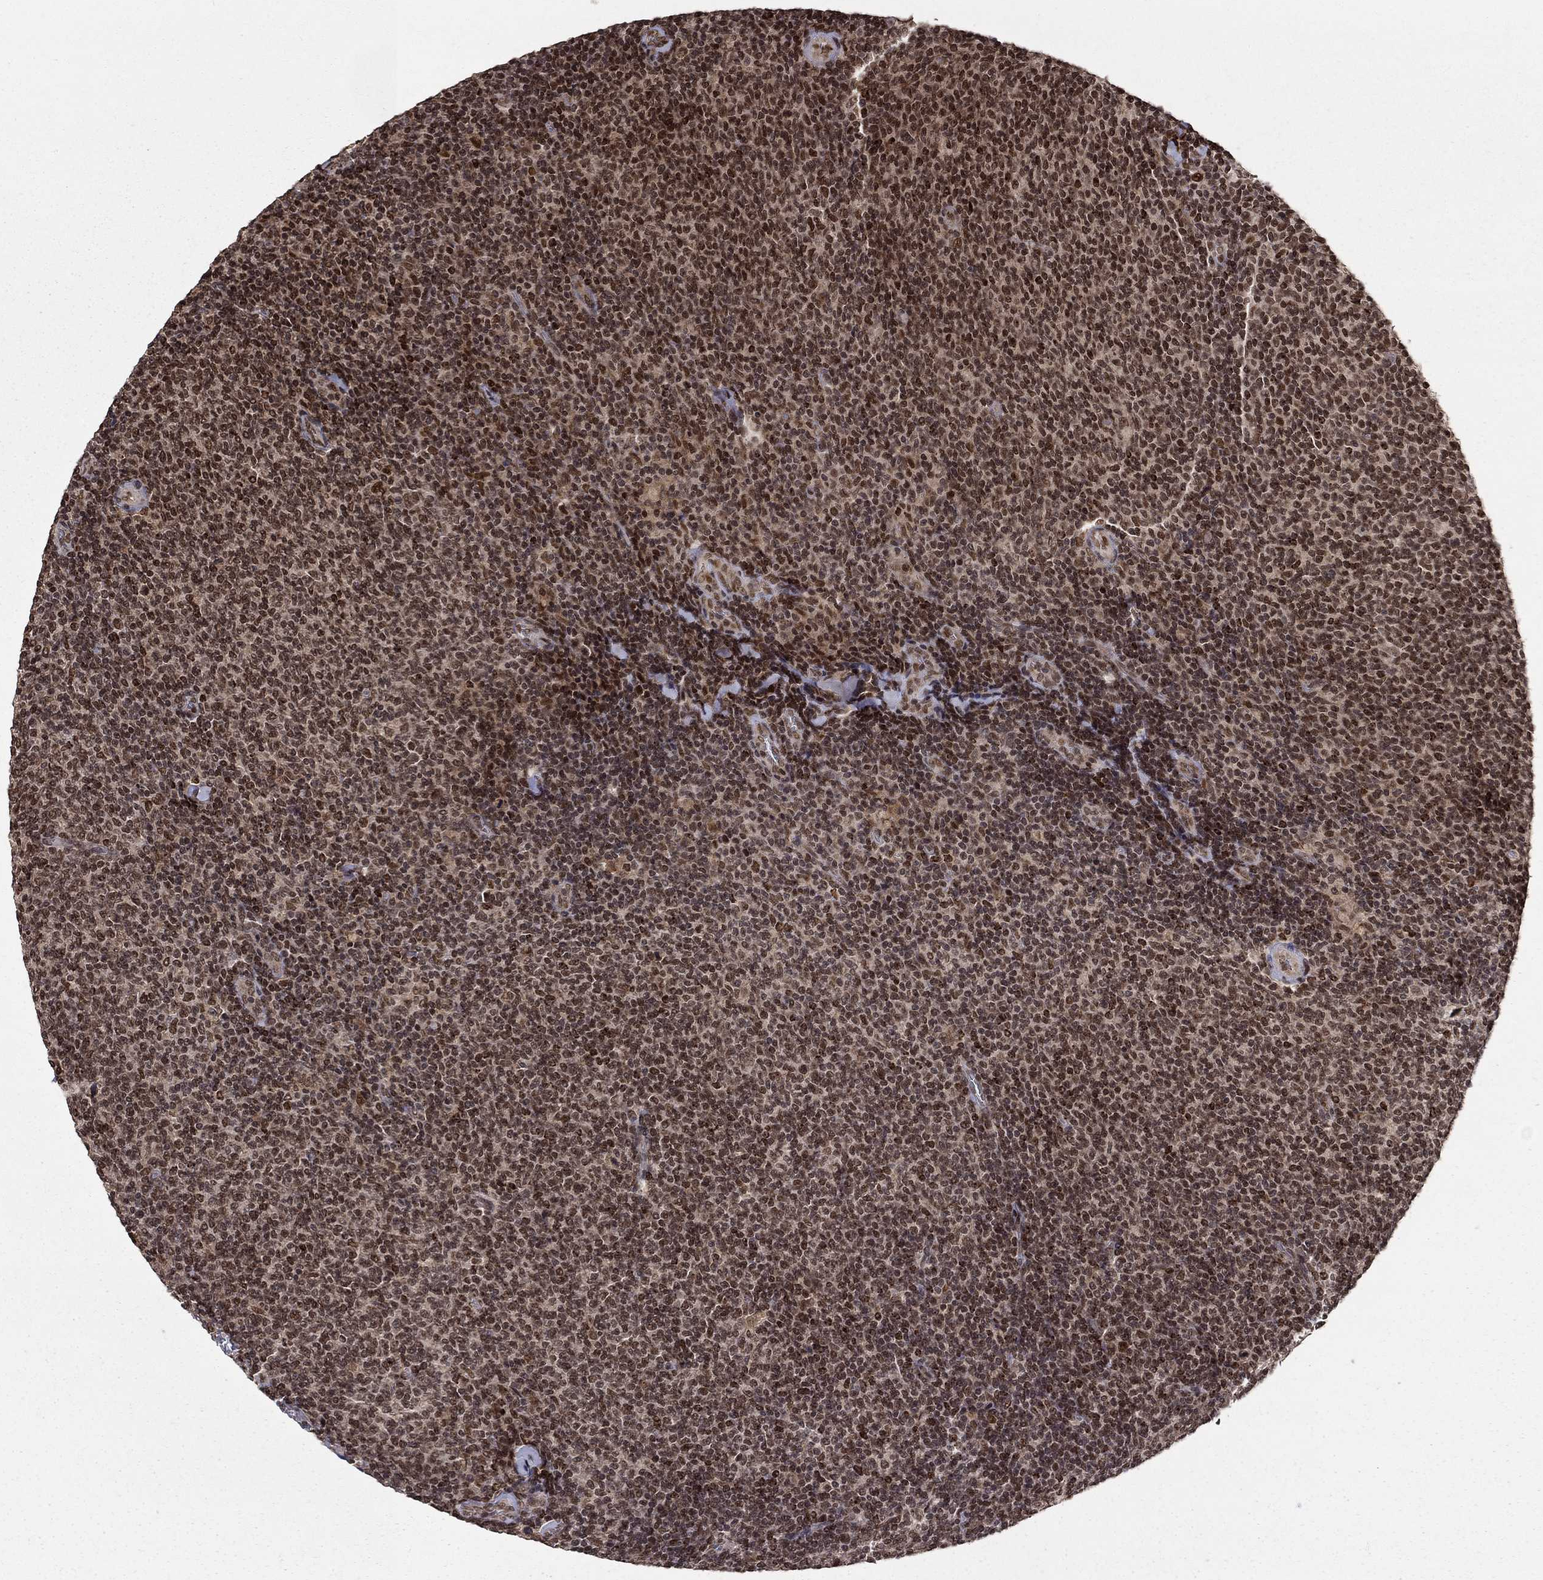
{"staining": {"intensity": "moderate", "quantity": ">75%", "location": "nuclear"}, "tissue": "lymphoma", "cell_type": "Tumor cells", "image_type": "cancer", "snomed": [{"axis": "morphology", "description": "Malignant lymphoma, non-Hodgkin's type, Low grade"}, {"axis": "topography", "description": "Lymph node"}], "caption": "Low-grade malignant lymphoma, non-Hodgkin's type tissue displays moderate nuclear staining in about >75% of tumor cells, visualized by immunohistochemistry.", "gene": "CDCA7L", "patient": {"sex": "male", "age": 52}}